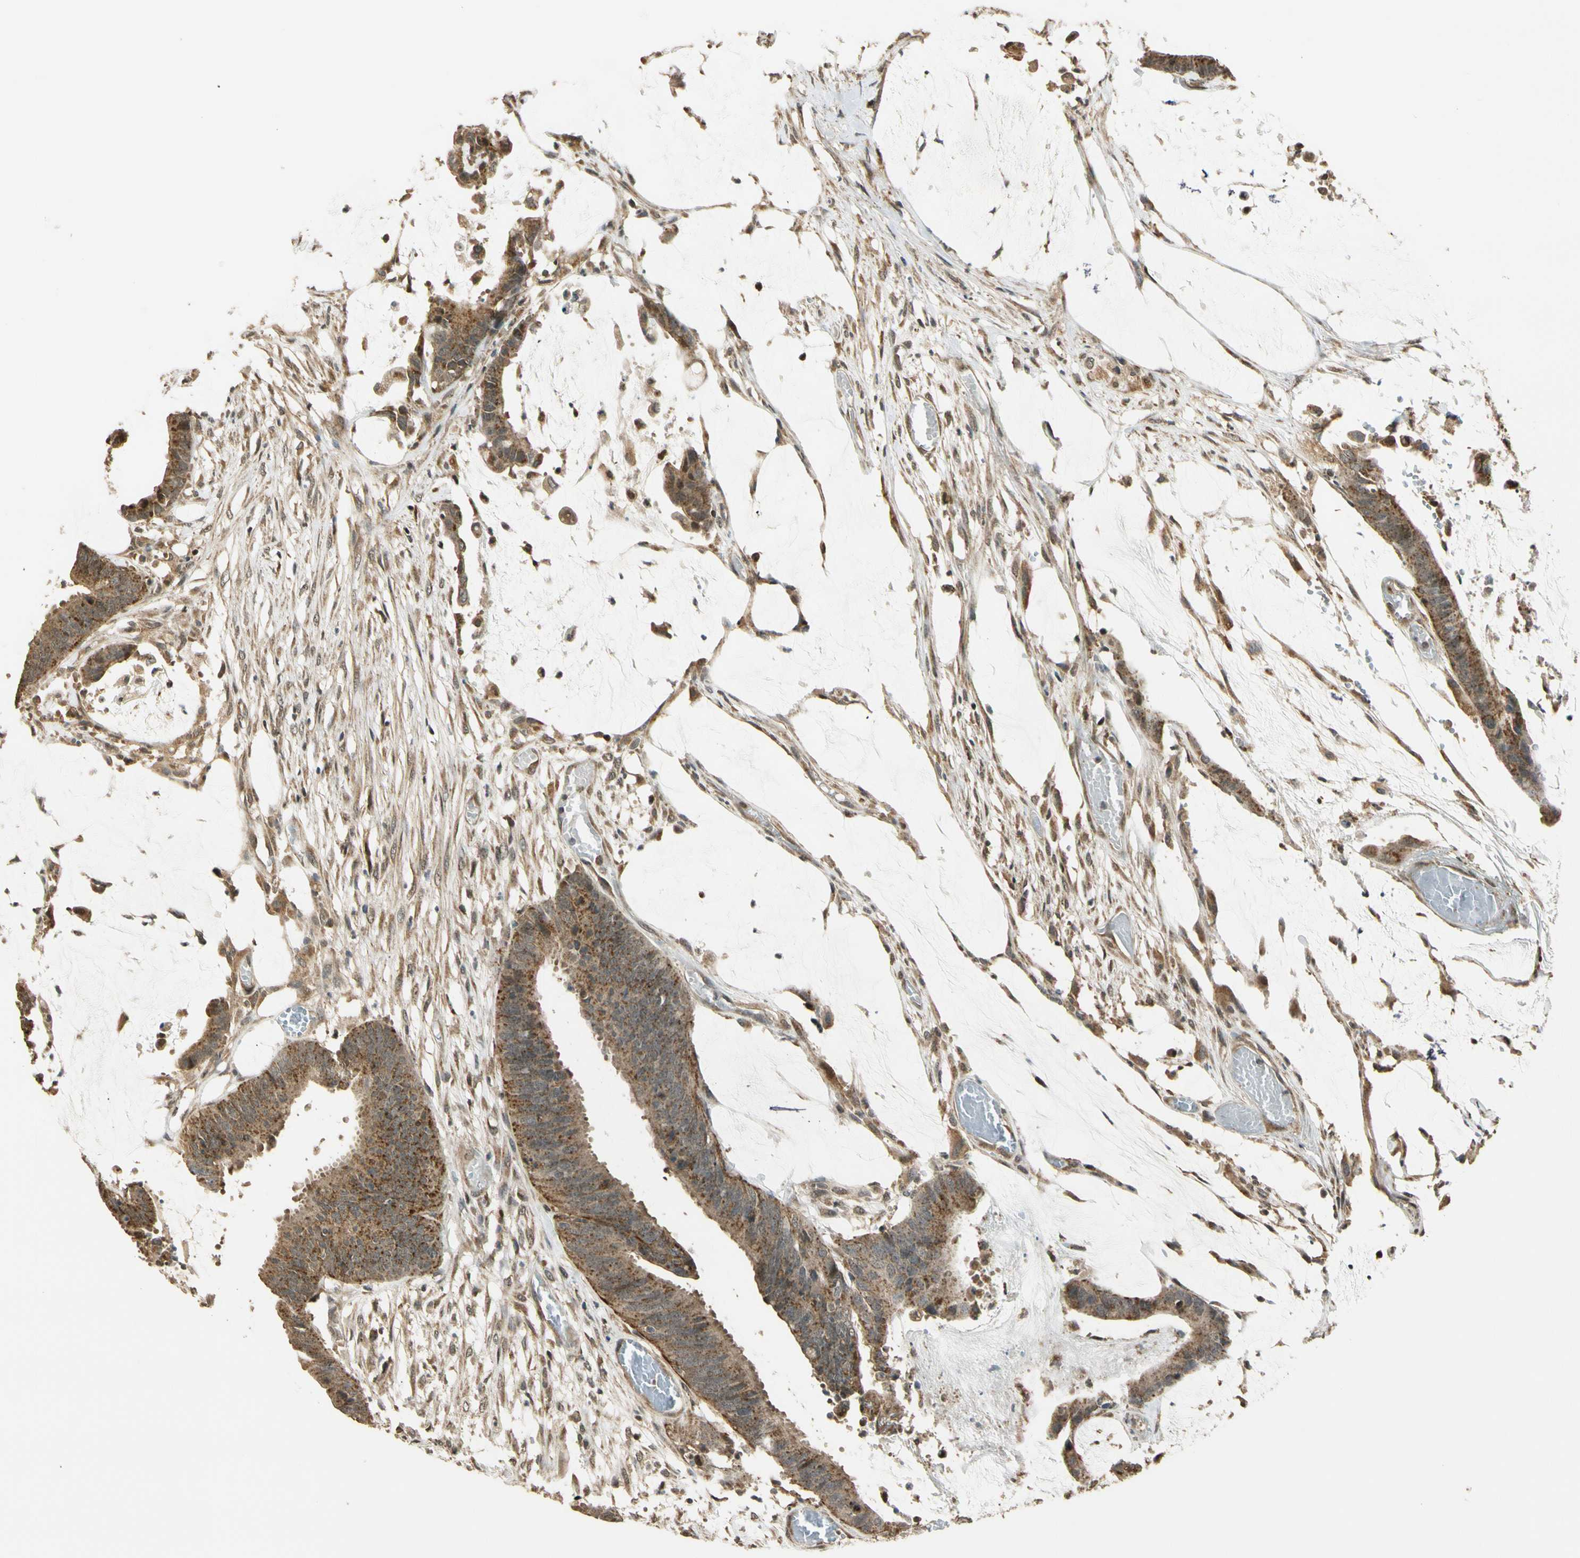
{"staining": {"intensity": "moderate", "quantity": ">75%", "location": "cytoplasmic/membranous"}, "tissue": "colorectal cancer", "cell_type": "Tumor cells", "image_type": "cancer", "snomed": [{"axis": "morphology", "description": "Adenocarcinoma, NOS"}, {"axis": "topography", "description": "Rectum"}], "caption": "Immunohistochemical staining of colorectal cancer demonstrates medium levels of moderate cytoplasmic/membranous expression in about >75% of tumor cells. The staining was performed using DAB to visualize the protein expression in brown, while the nuclei were stained in blue with hematoxylin (Magnification: 20x).", "gene": "LAMTOR1", "patient": {"sex": "female", "age": 66}}